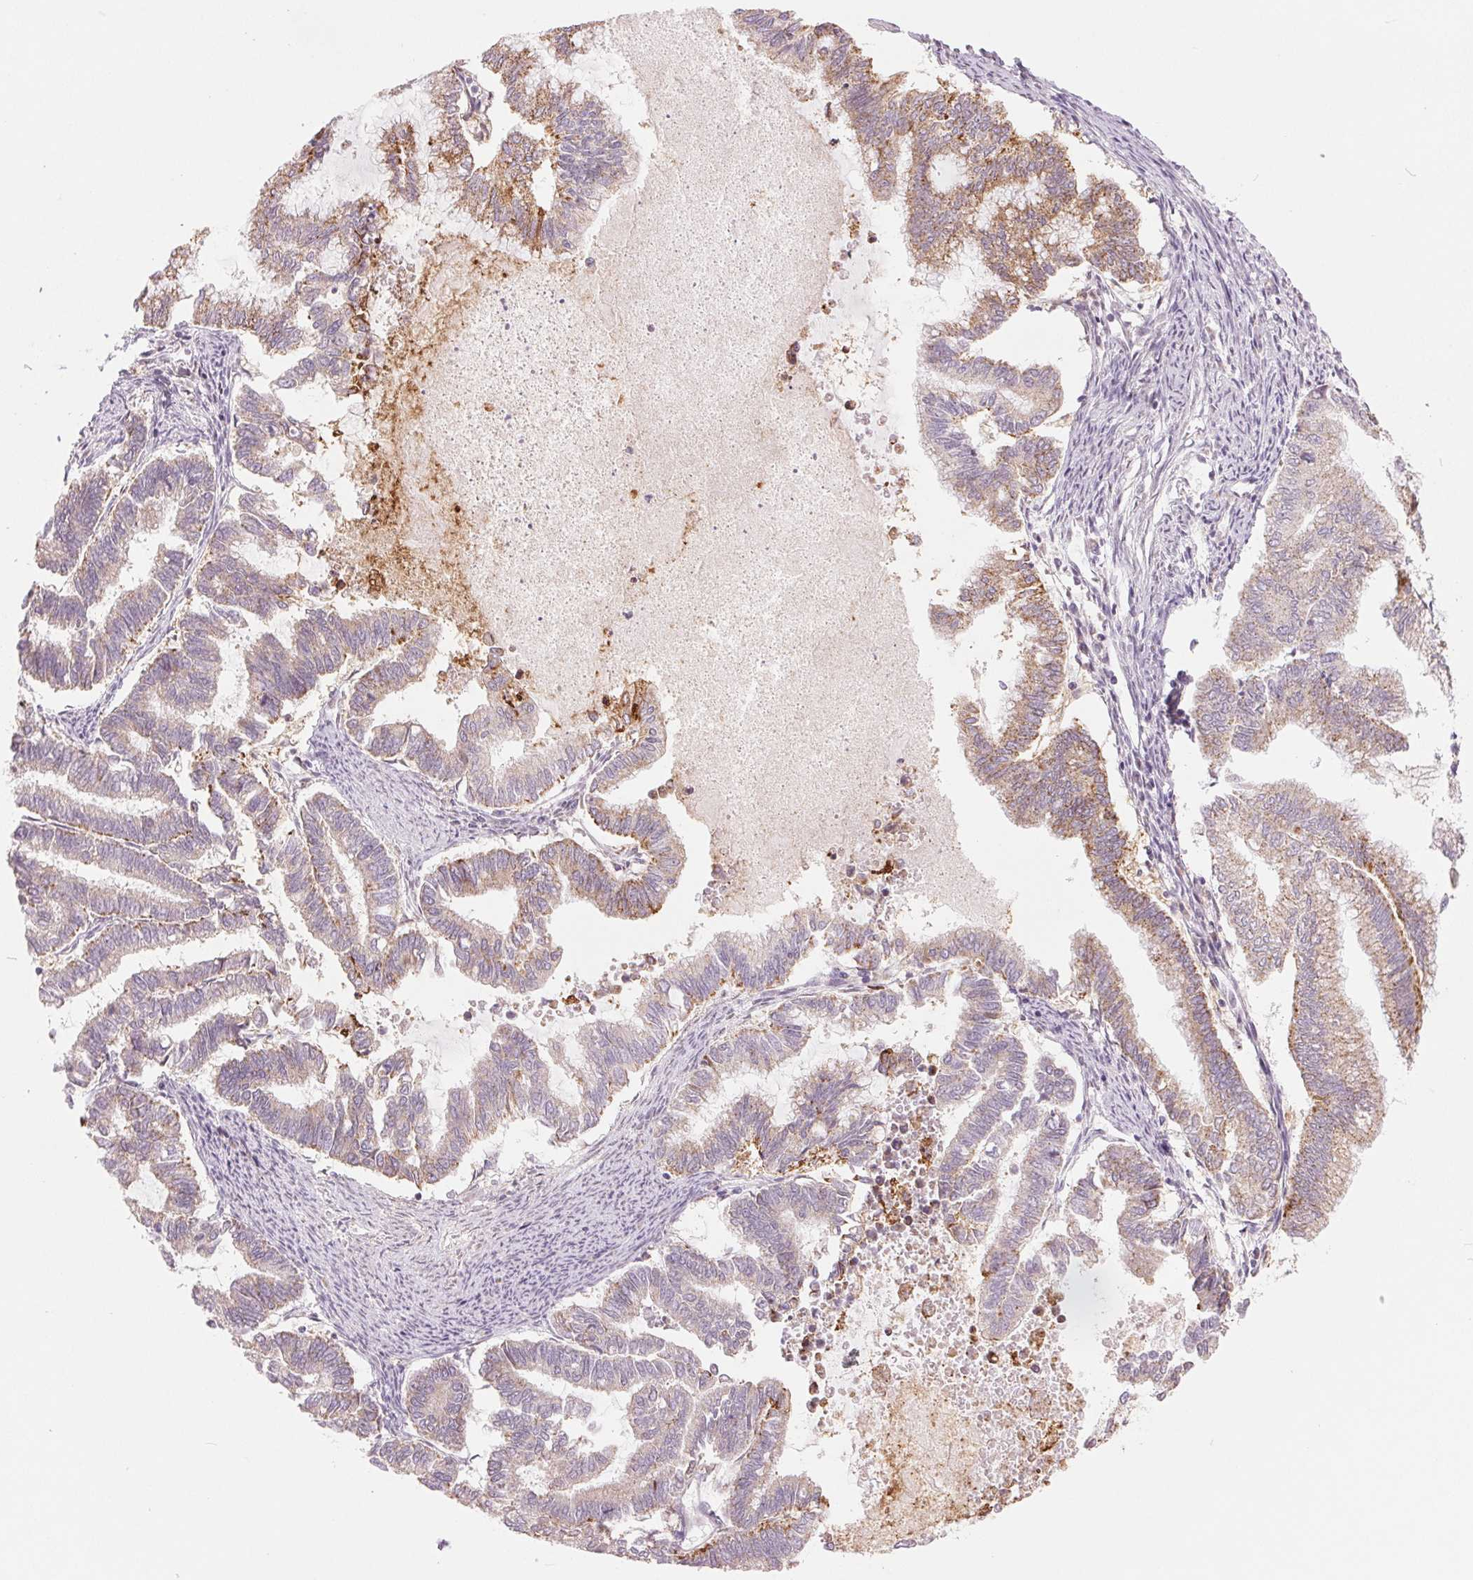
{"staining": {"intensity": "moderate", "quantity": "<25%", "location": "cytoplasmic/membranous"}, "tissue": "endometrial cancer", "cell_type": "Tumor cells", "image_type": "cancer", "snomed": [{"axis": "morphology", "description": "Adenocarcinoma, NOS"}, {"axis": "topography", "description": "Endometrium"}], "caption": "Human endometrial cancer stained for a protein (brown) exhibits moderate cytoplasmic/membranous positive staining in approximately <25% of tumor cells.", "gene": "ARHGAP32", "patient": {"sex": "female", "age": 79}}